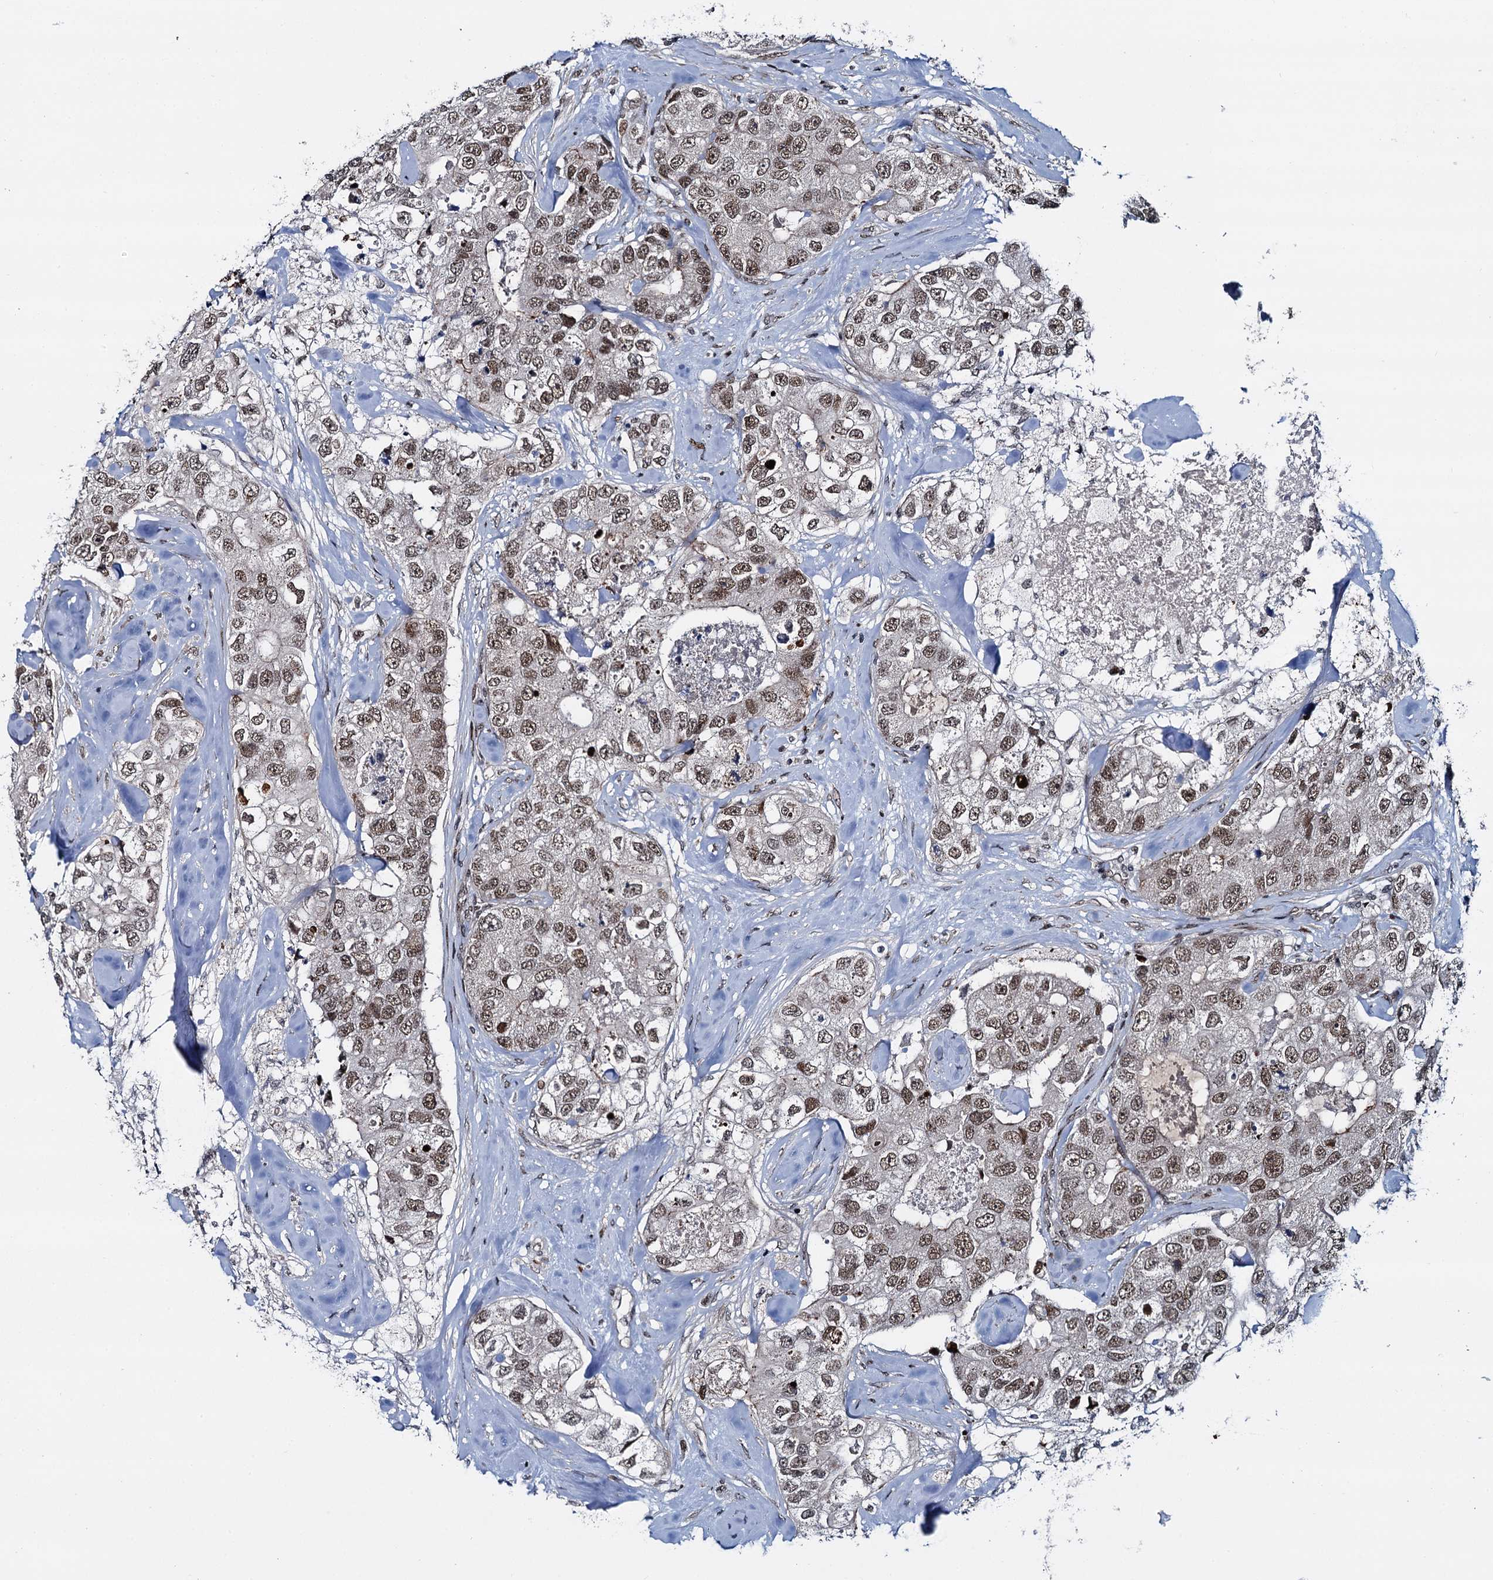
{"staining": {"intensity": "moderate", "quantity": ">75%", "location": "nuclear"}, "tissue": "breast cancer", "cell_type": "Tumor cells", "image_type": "cancer", "snomed": [{"axis": "morphology", "description": "Duct carcinoma"}, {"axis": "topography", "description": "Breast"}], "caption": "Protein expression analysis of breast infiltrating ductal carcinoma reveals moderate nuclear staining in about >75% of tumor cells. The protein is shown in brown color, while the nuclei are stained blue.", "gene": "RUFY2", "patient": {"sex": "female", "age": 62}}